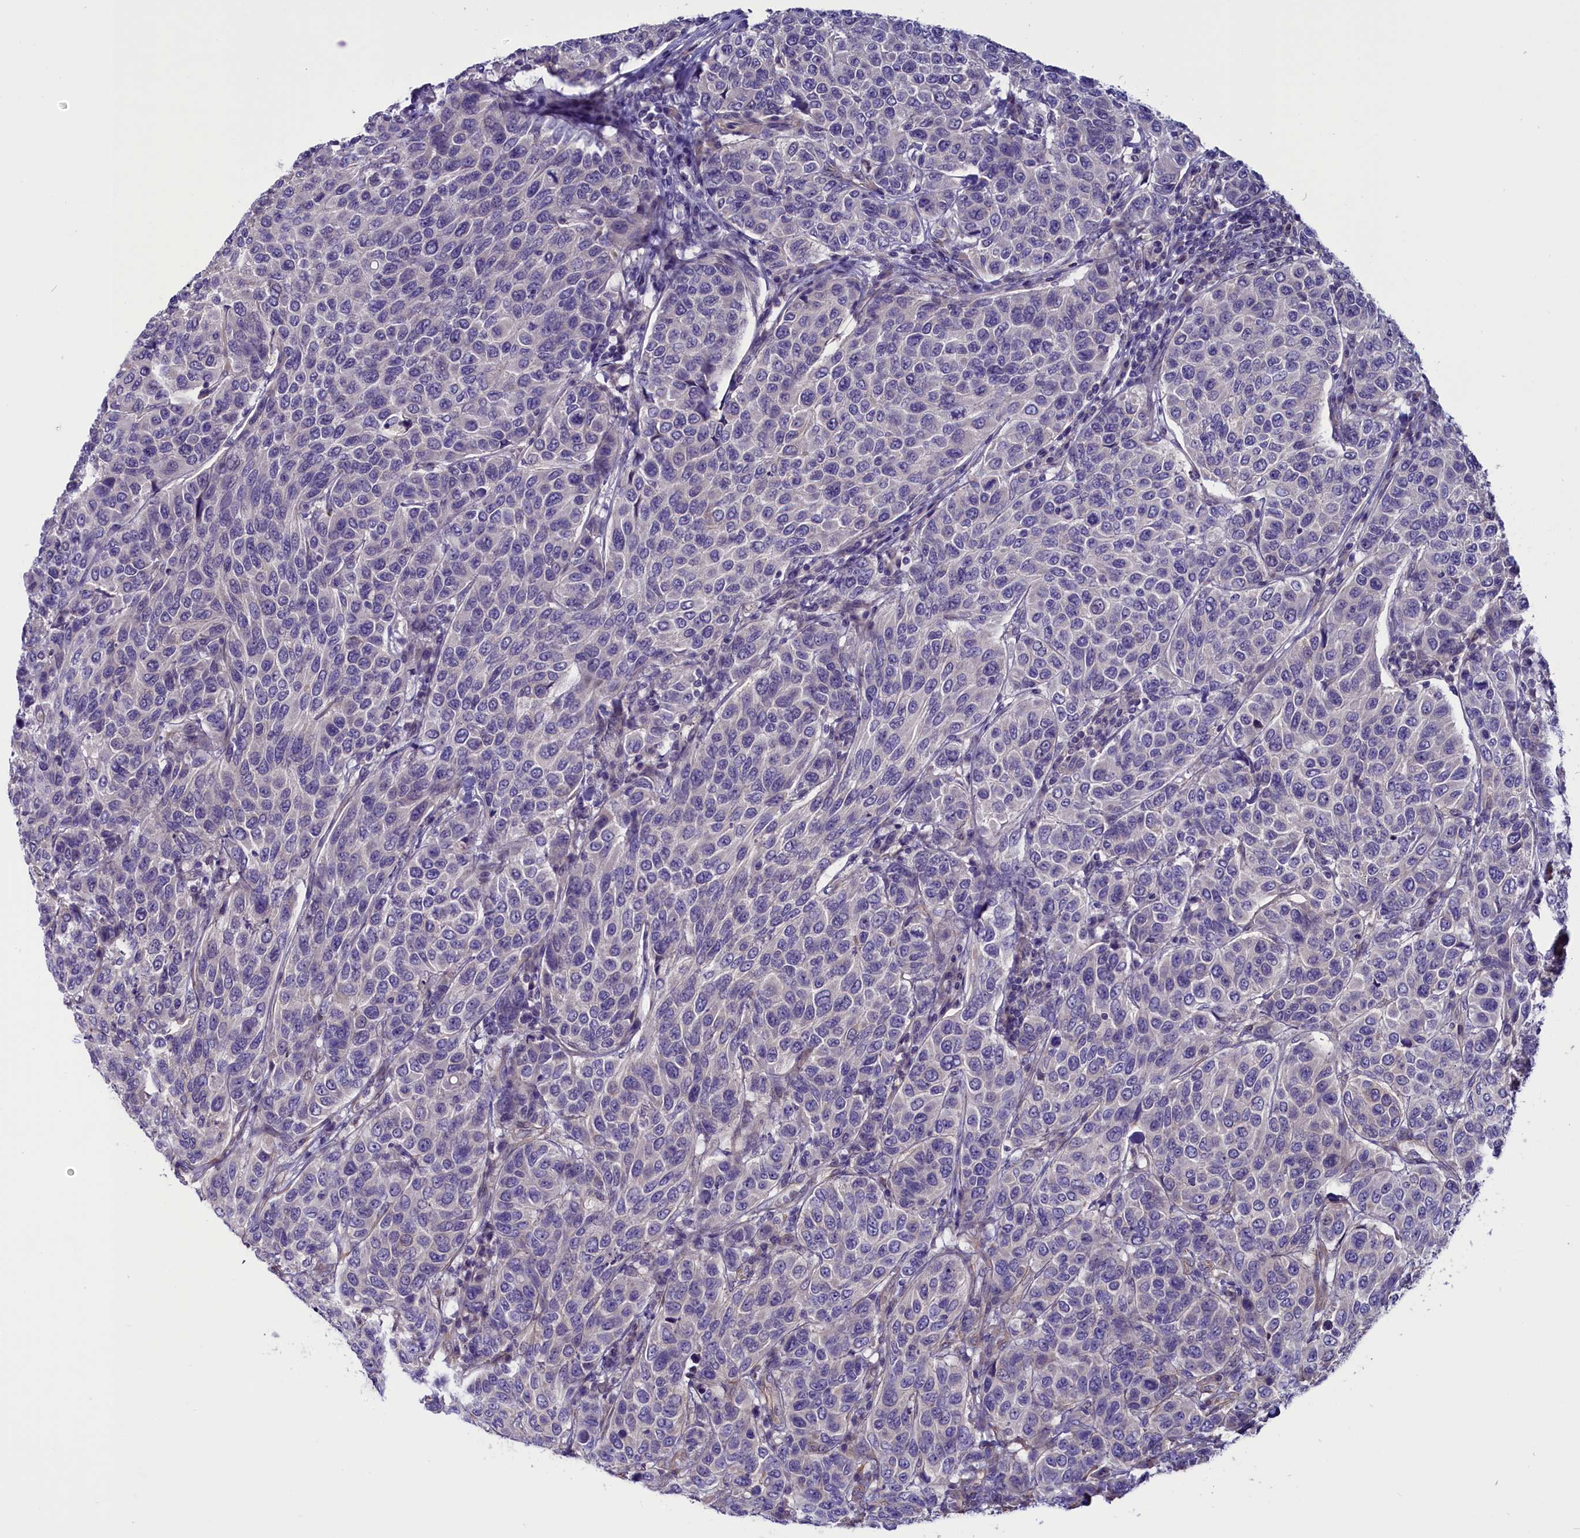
{"staining": {"intensity": "negative", "quantity": "none", "location": "none"}, "tissue": "breast cancer", "cell_type": "Tumor cells", "image_type": "cancer", "snomed": [{"axis": "morphology", "description": "Duct carcinoma"}, {"axis": "topography", "description": "Breast"}], "caption": "This is an immunohistochemistry photomicrograph of human breast cancer. There is no positivity in tumor cells.", "gene": "PDILT", "patient": {"sex": "female", "age": 55}}